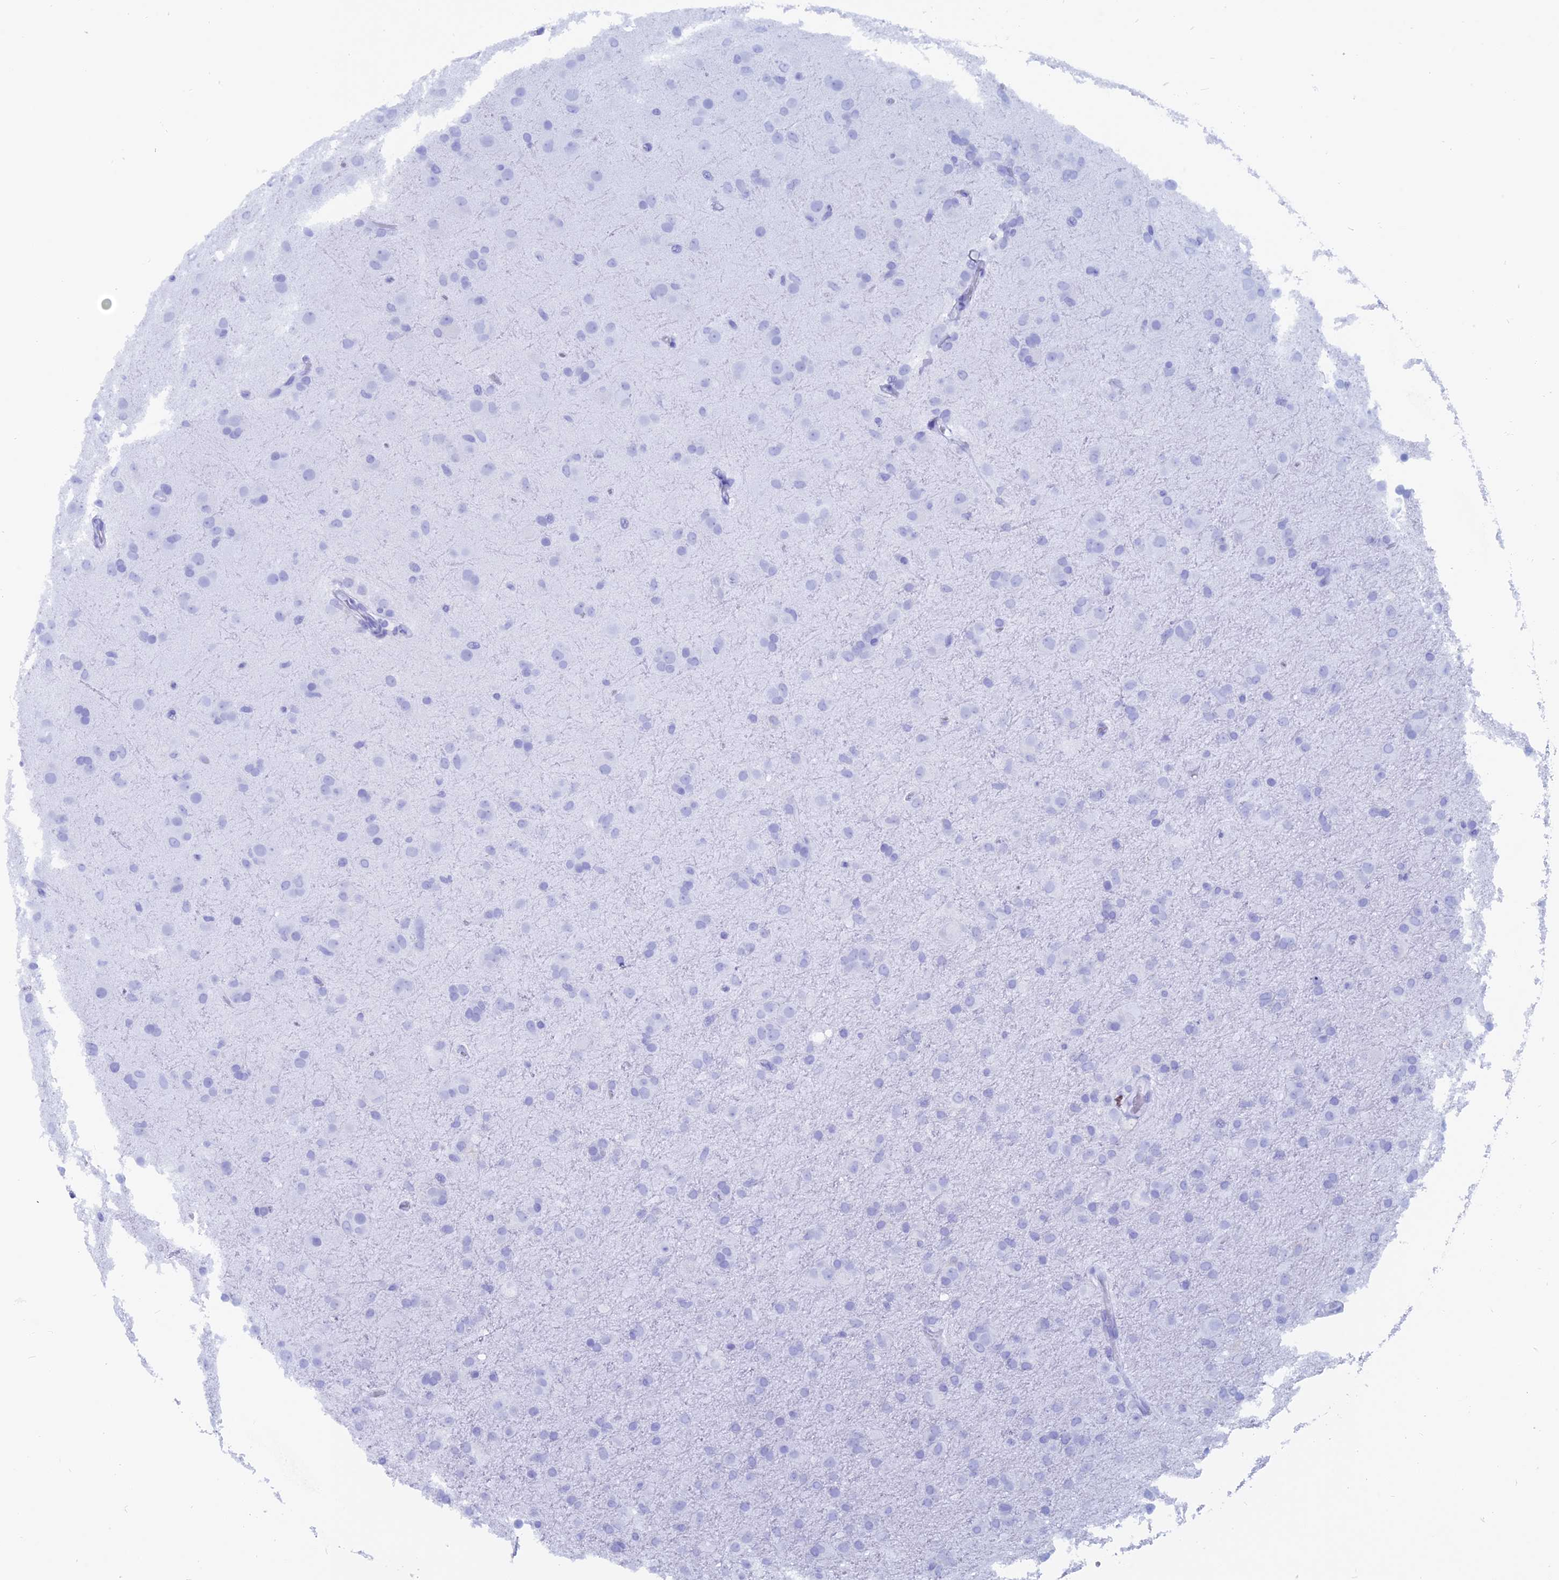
{"staining": {"intensity": "negative", "quantity": "none", "location": "none"}, "tissue": "glioma", "cell_type": "Tumor cells", "image_type": "cancer", "snomed": [{"axis": "morphology", "description": "Glioma, malignant, Low grade"}, {"axis": "topography", "description": "Brain"}], "caption": "High magnification brightfield microscopy of glioma stained with DAB (3,3'-diaminobenzidine) (brown) and counterstained with hematoxylin (blue): tumor cells show no significant staining. The staining is performed using DAB (3,3'-diaminobenzidine) brown chromogen with nuclei counter-stained in using hematoxylin.", "gene": "CAPS", "patient": {"sex": "male", "age": 65}}